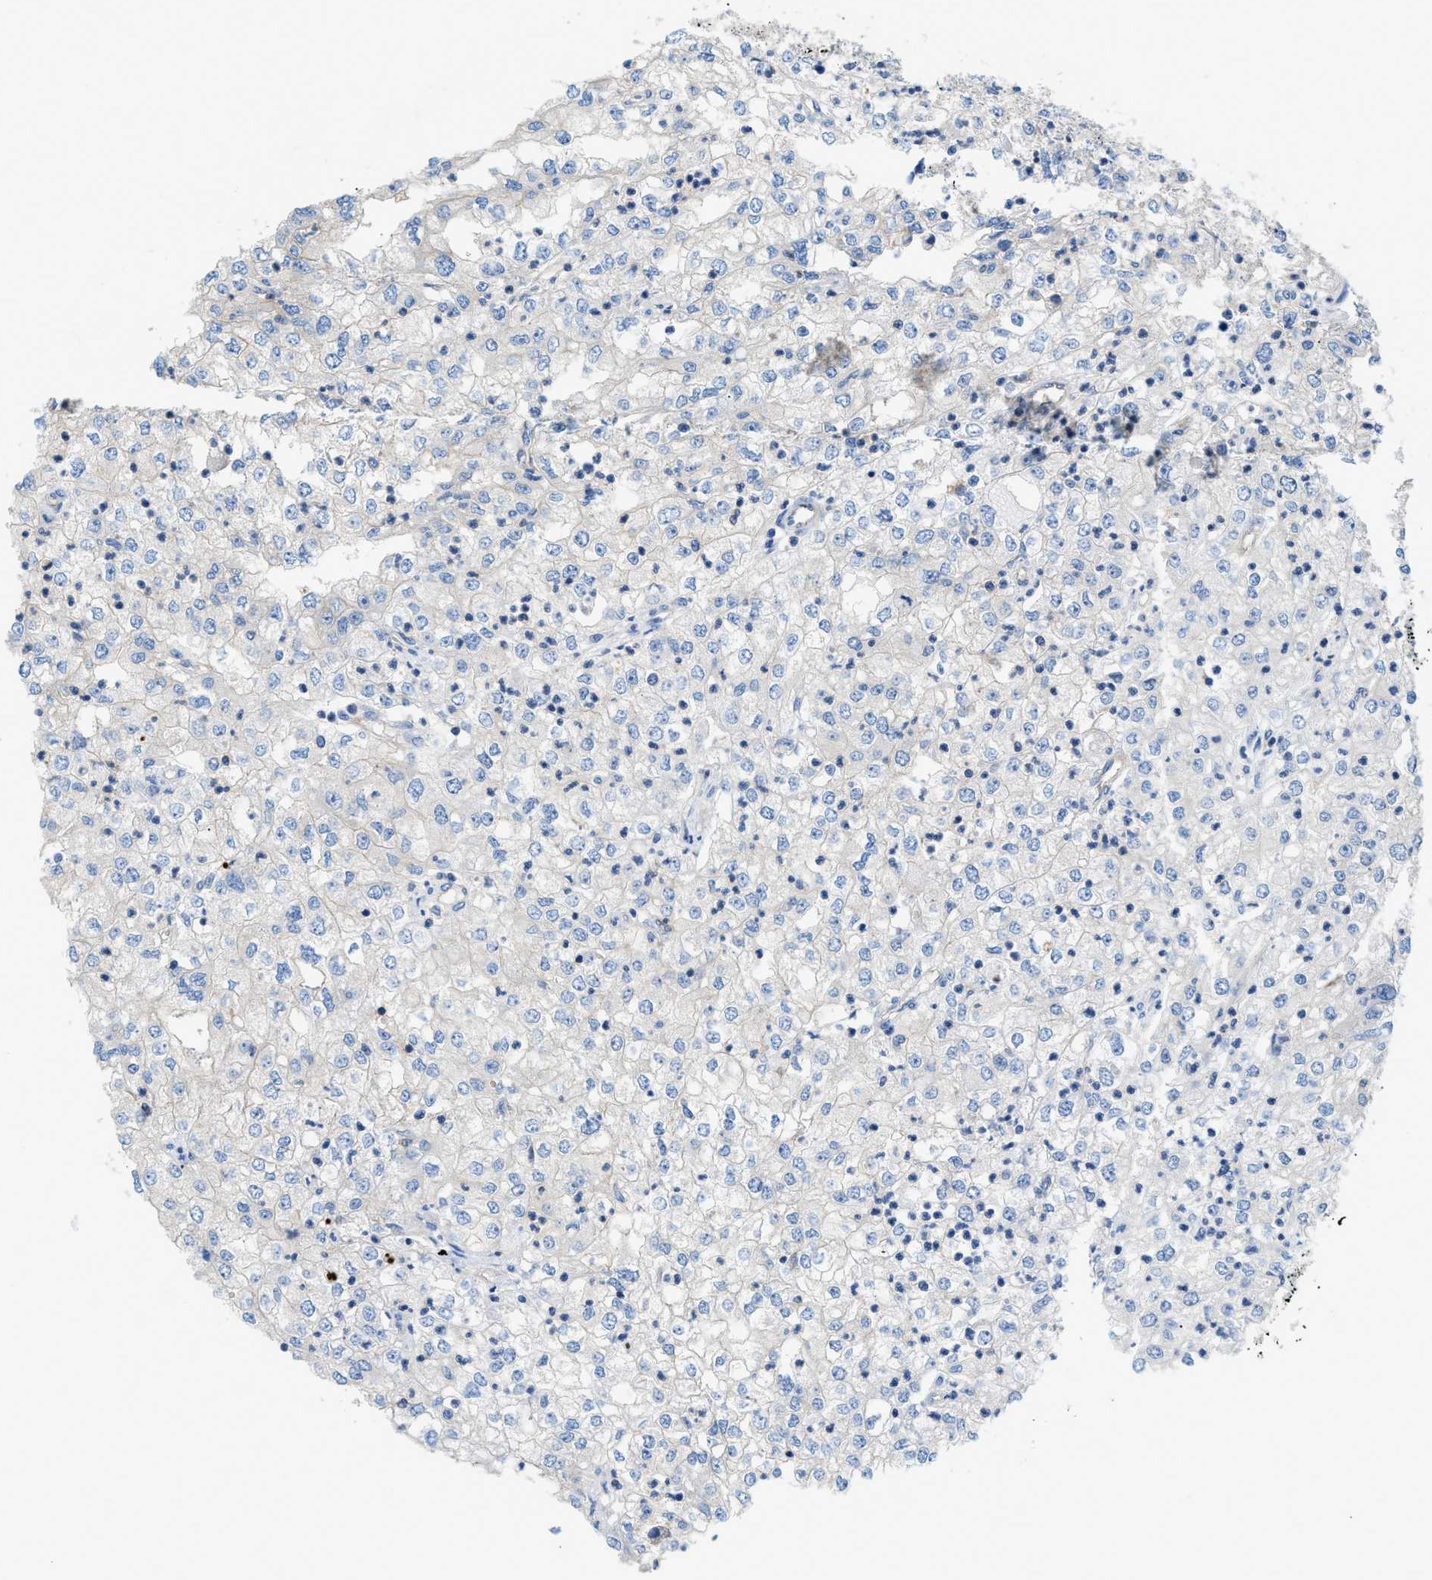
{"staining": {"intensity": "negative", "quantity": "none", "location": "none"}, "tissue": "renal cancer", "cell_type": "Tumor cells", "image_type": "cancer", "snomed": [{"axis": "morphology", "description": "Adenocarcinoma, NOS"}, {"axis": "topography", "description": "Kidney"}], "caption": "A high-resolution histopathology image shows immunohistochemistry (IHC) staining of adenocarcinoma (renal), which exhibits no significant expression in tumor cells. (IHC, brightfield microscopy, high magnification).", "gene": "ORAI1", "patient": {"sex": "female", "age": 54}}